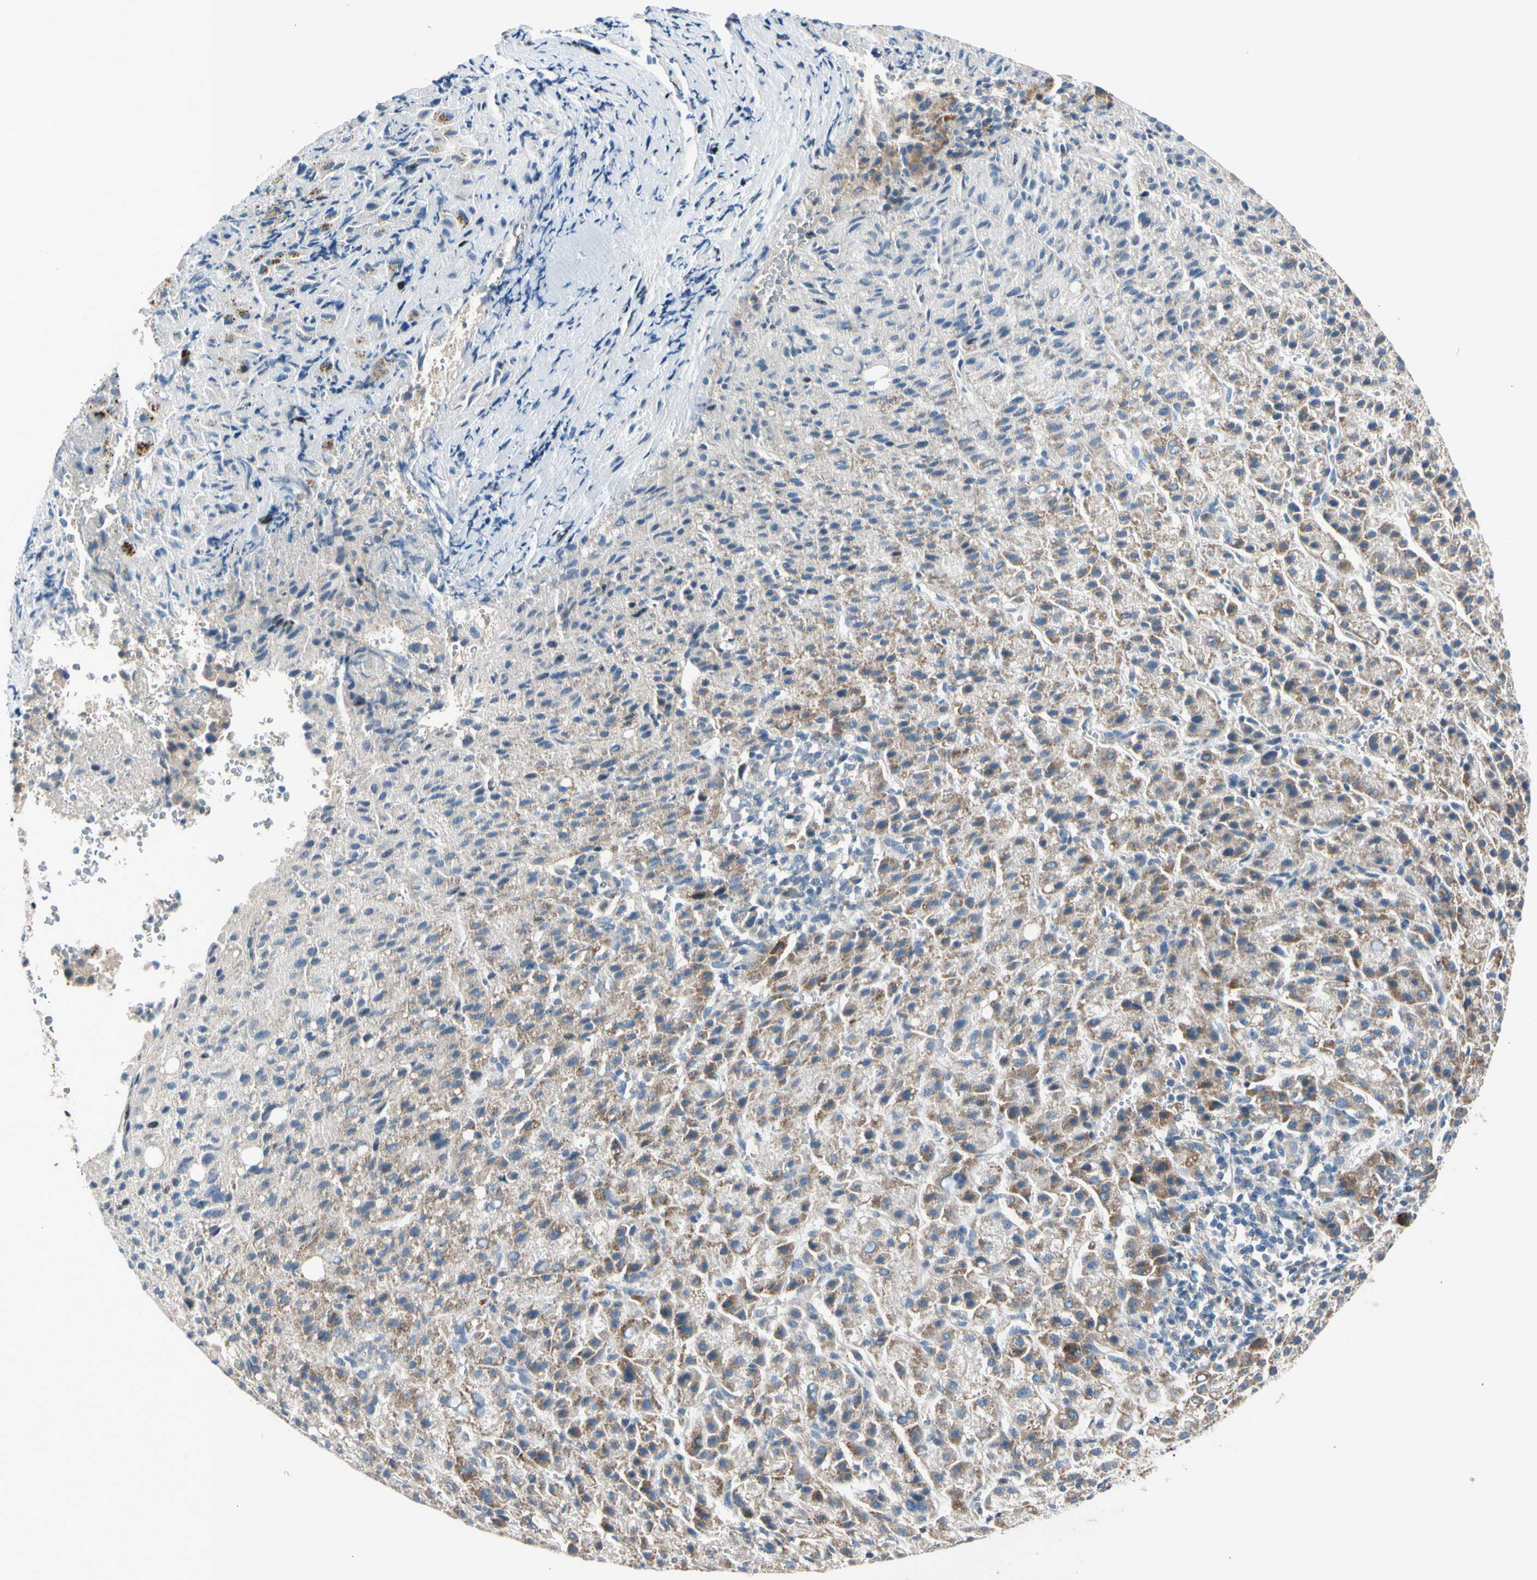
{"staining": {"intensity": "weak", "quantity": ">75%", "location": "cytoplasmic/membranous"}, "tissue": "liver cancer", "cell_type": "Tumor cells", "image_type": "cancer", "snomed": [{"axis": "morphology", "description": "Carcinoma, Hepatocellular, NOS"}, {"axis": "topography", "description": "Liver"}], "caption": "High-power microscopy captured an immunohistochemistry (IHC) histopathology image of liver hepatocellular carcinoma, revealing weak cytoplasmic/membranous positivity in approximately >75% of tumor cells.", "gene": "NPHP3", "patient": {"sex": "female", "age": 58}}